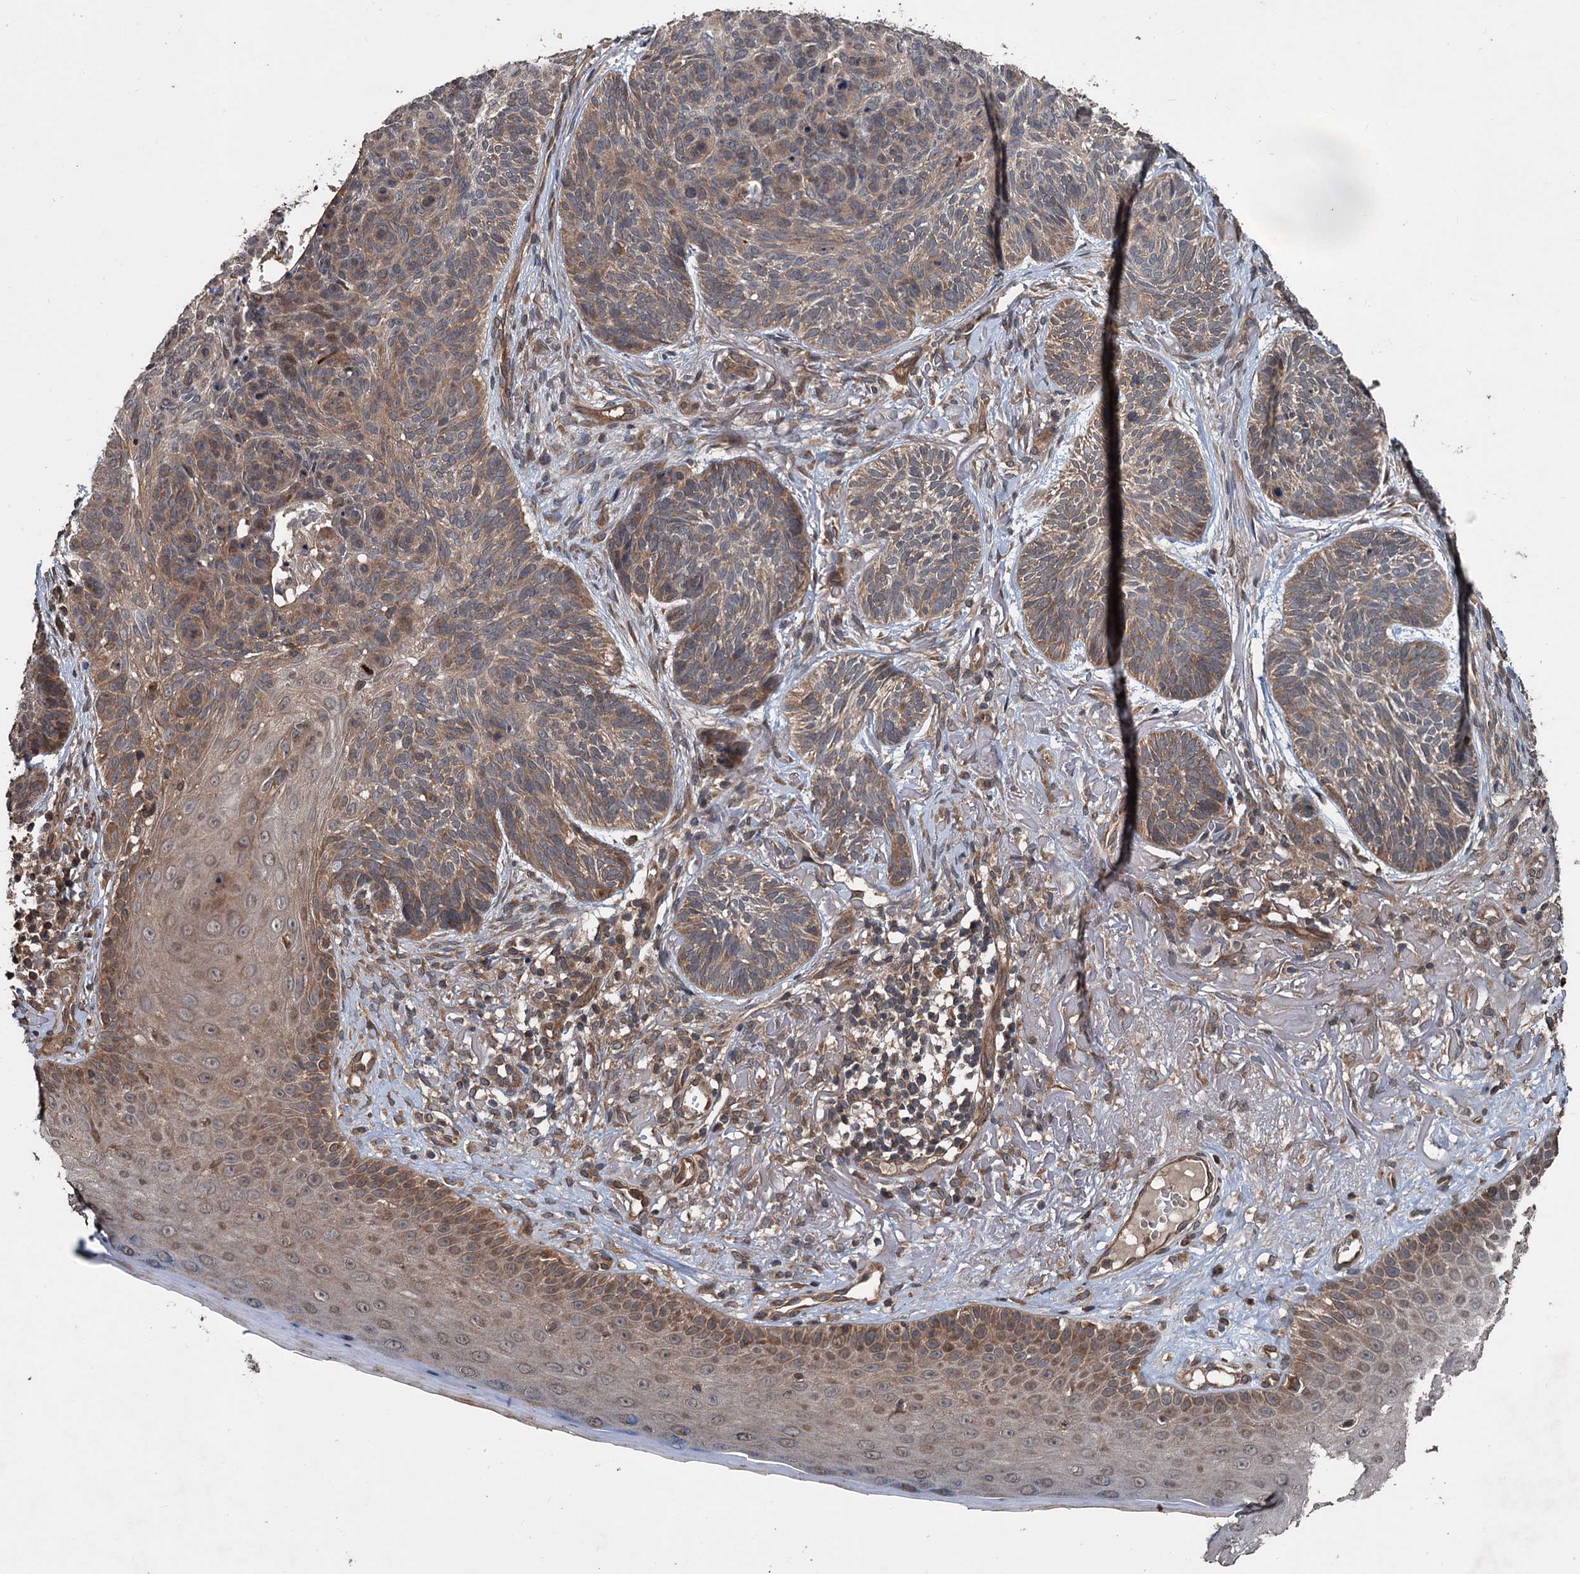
{"staining": {"intensity": "moderate", "quantity": "25%-75%", "location": "cytoplasmic/membranous"}, "tissue": "skin cancer", "cell_type": "Tumor cells", "image_type": "cancer", "snomed": [{"axis": "morphology", "description": "Normal tissue, NOS"}, {"axis": "morphology", "description": "Basal cell carcinoma"}, {"axis": "topography", "description": "Skin"}], "caption": "Basal cell carcinoma (skin) stained for a protein reveals moderate cytoplasmic/membranous positivity in tumor cells.", "gene": "N4BP2L2", "patient": {"sex": "male", "age": 66}}